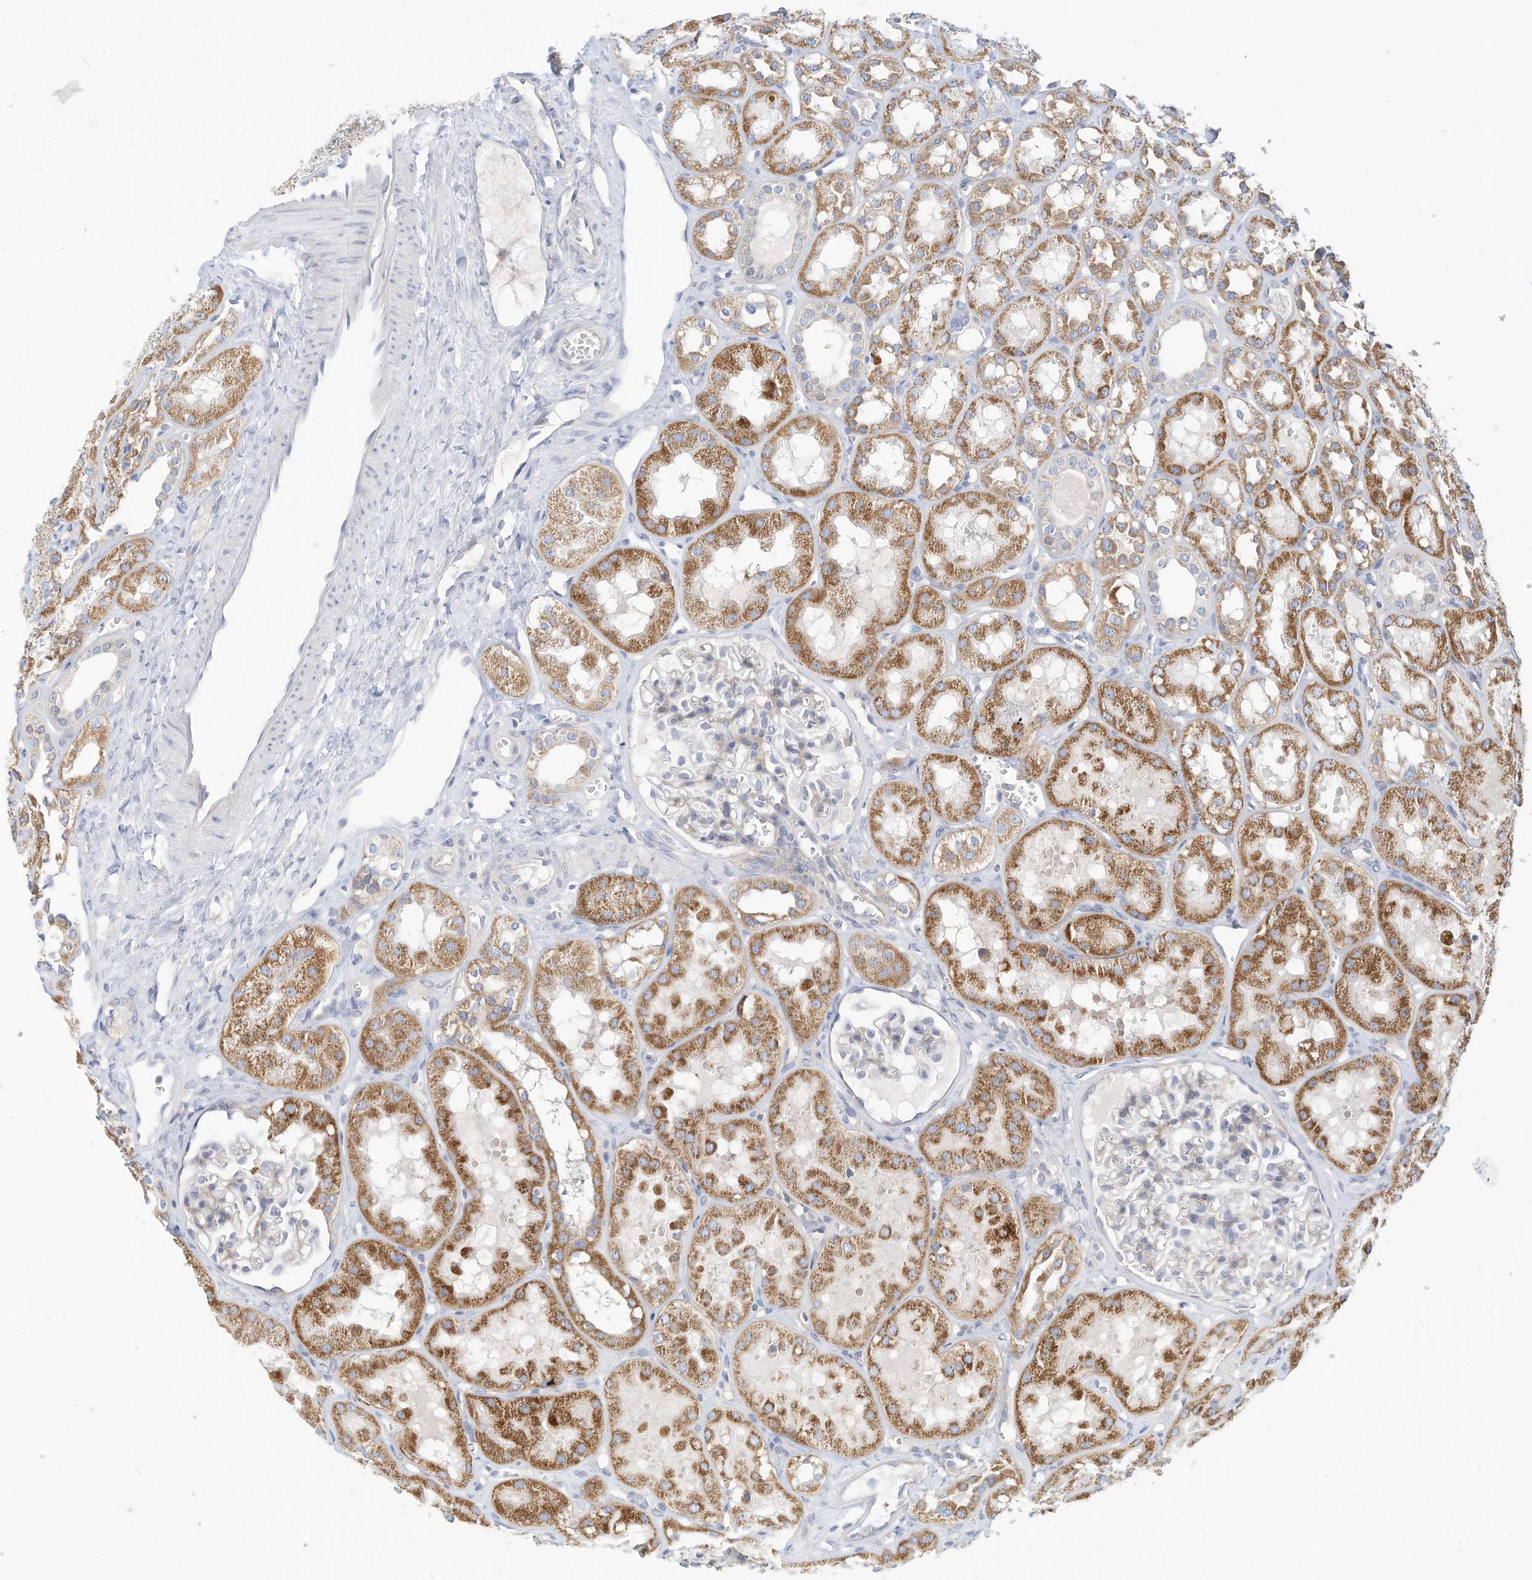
{"staining": {"intensity": "negative", "quantity": "none", "location": "none"}, "tissue": "kidney", "cell_type": "Cells in glomeruli", "image_type": "normal", "snomed": [{"axis": "morphology", "description": "Normal tissue, NOS"}, {"axis": "topography", "description": "Kidney"}], "caption": "High magnification brightfield microscopy of normal kidney stained with DAB (brown) and counterstained with hematoxylin (blue): cells in glomeruli show no significant expression. (Stains: DAB (3,3'-diaminobenzidine) IHC with hematoxylin counter stain, Microscopy: brightfield microscopy at high magnification).", "gene": "RHOH", "patient": {"sex": "male", "age": 16}}